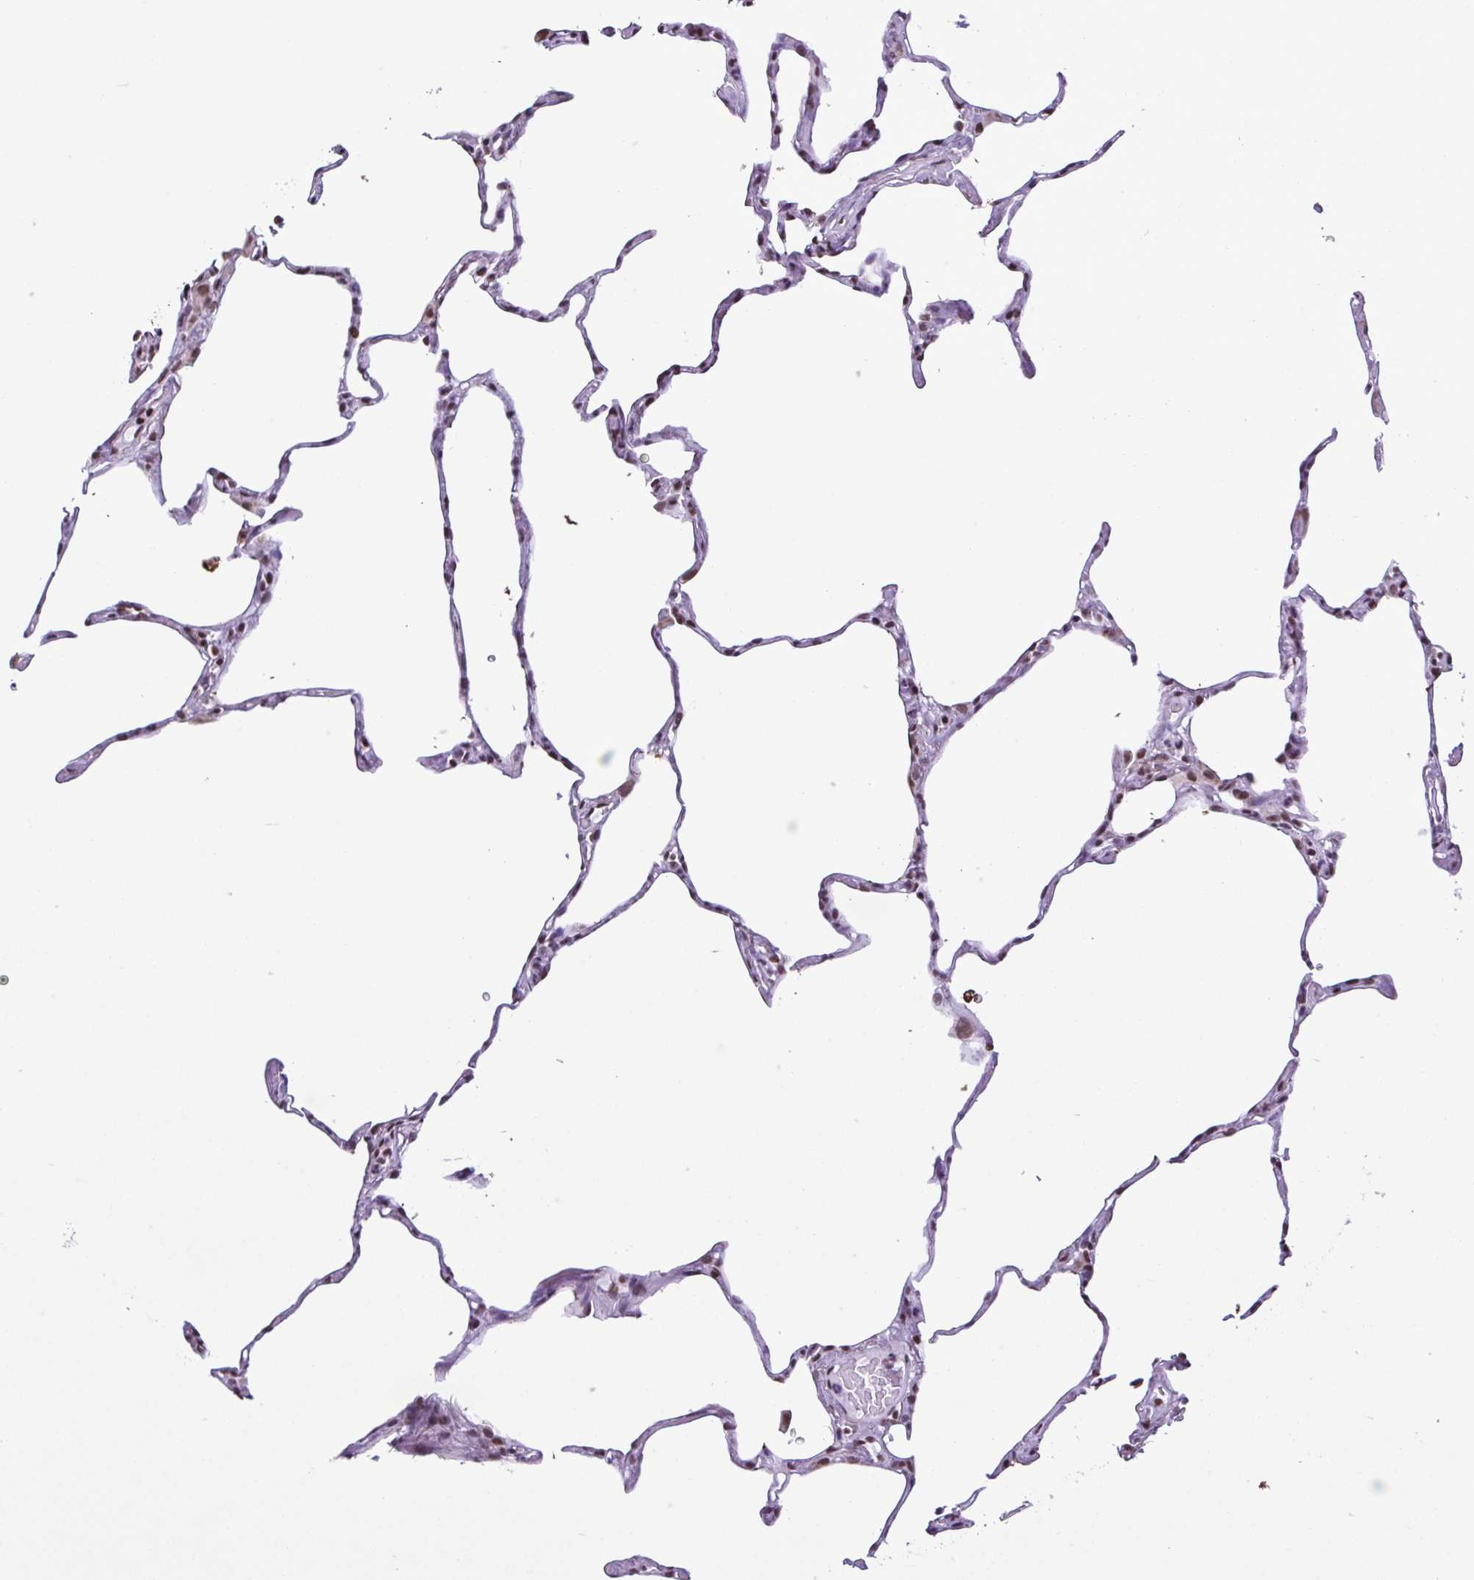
{"staining": {"intensity": "moderate", "quantity": "<25%", "location": "nuclear"}, "tissue": "lung", "cell_type": "Alveolar cells", "image_type": "normal", "snomed": [{"axis": "morphology", "description": "Normal tissue, NOS"}, {"axis": "topography", "description": "Lung"}], "caption": "Human lung stained for a protein (brown) displays moderate nuclear positive staining in approximately <25% of alveolar cells.", "gene": "TIMM21", "patient": {"sex": "male", "age": 65}}